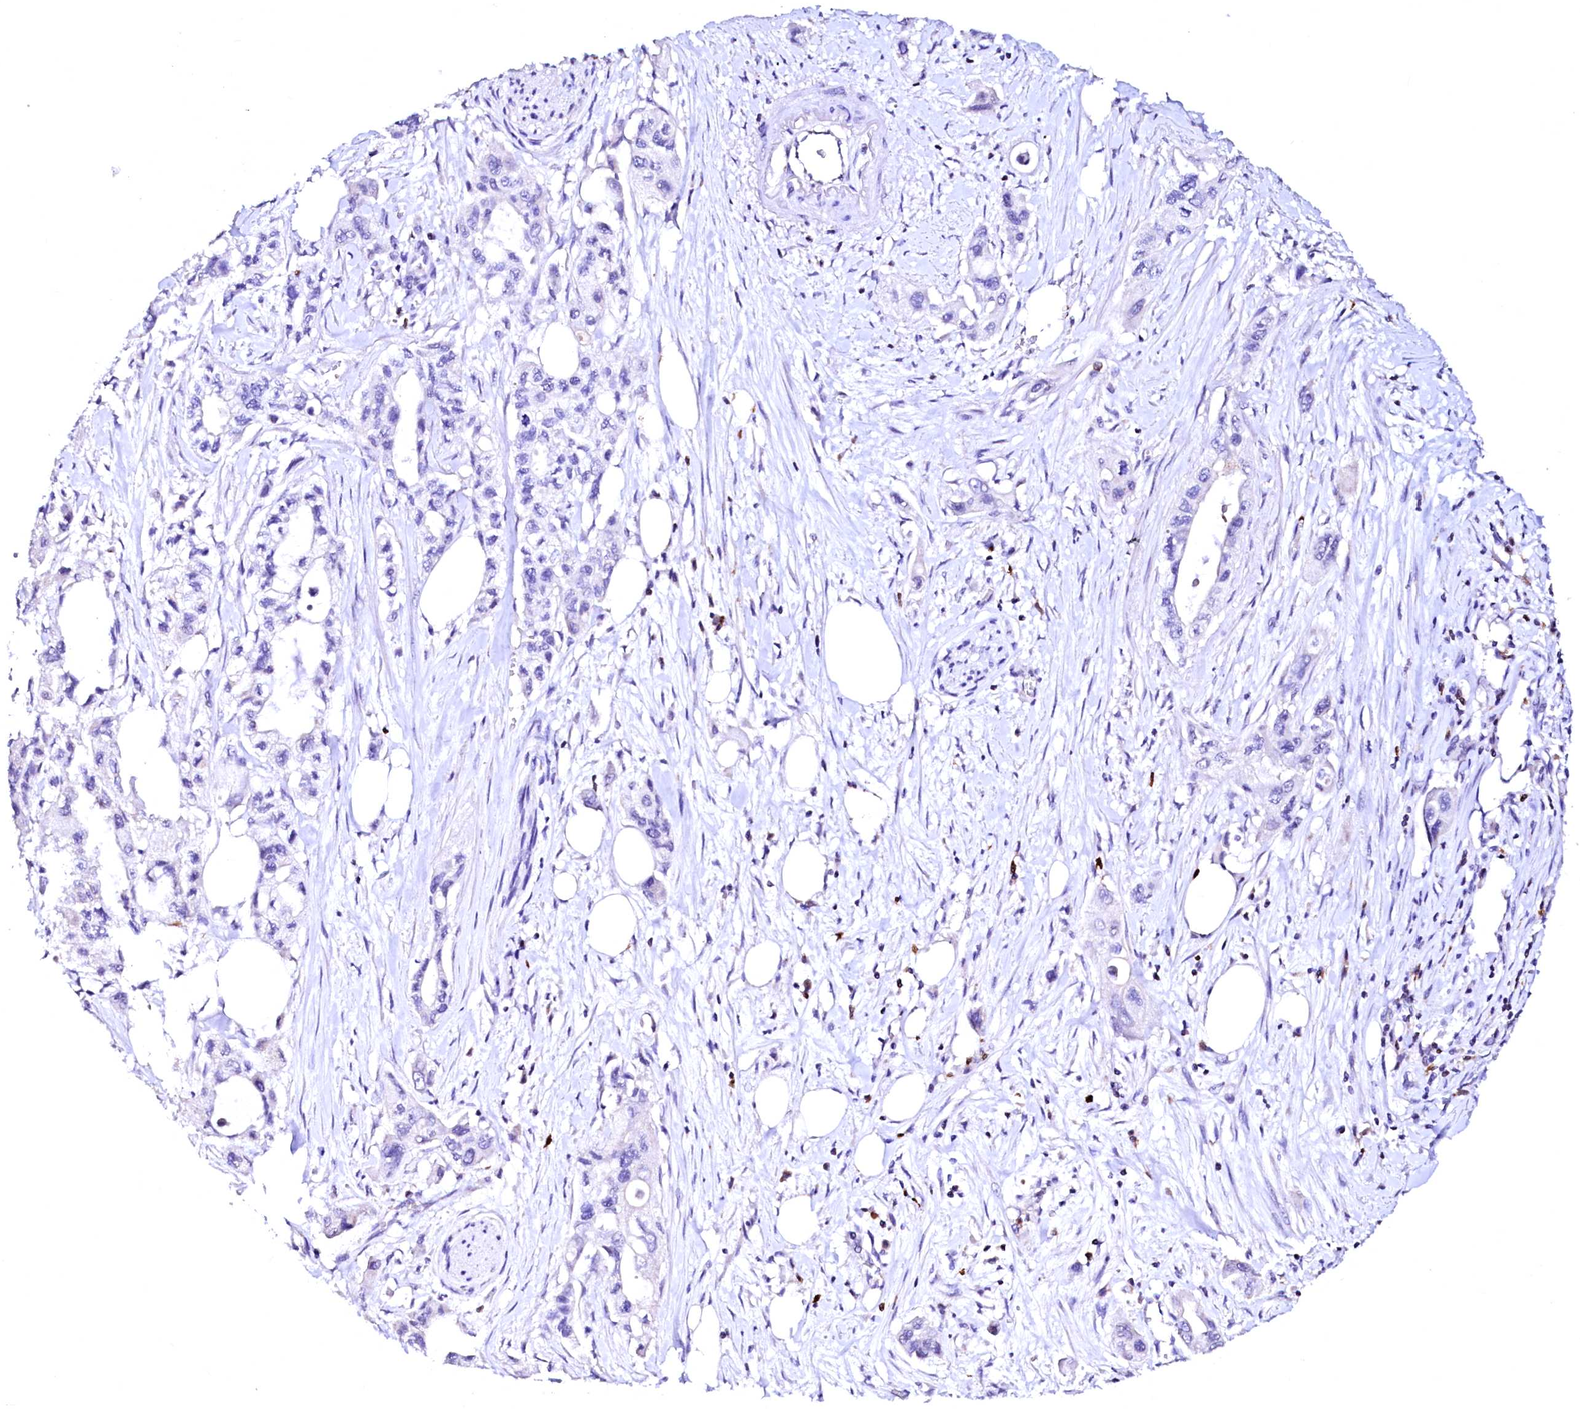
{"staining": {"intensity": "negative", "quantity": "none", "location": "none"}, "tissue": "pancreatic cancer", "cell_type": "Tumor cells", "image_type": "cancer", "snomed": [{"axis": "morphology", "description": "Adenocarcinoma, NOS"}, {"axis": "topography", "description": "Pancreas"}], "caption": "A high-resolution micrograph shows immunohistochemistry (IHC) staining of pancreatic adenocarcinoma, which demonstrates no significant staining in tumor cells.", "gene": "RAB27A", "patient": {"sex": "male", "age": 75}}